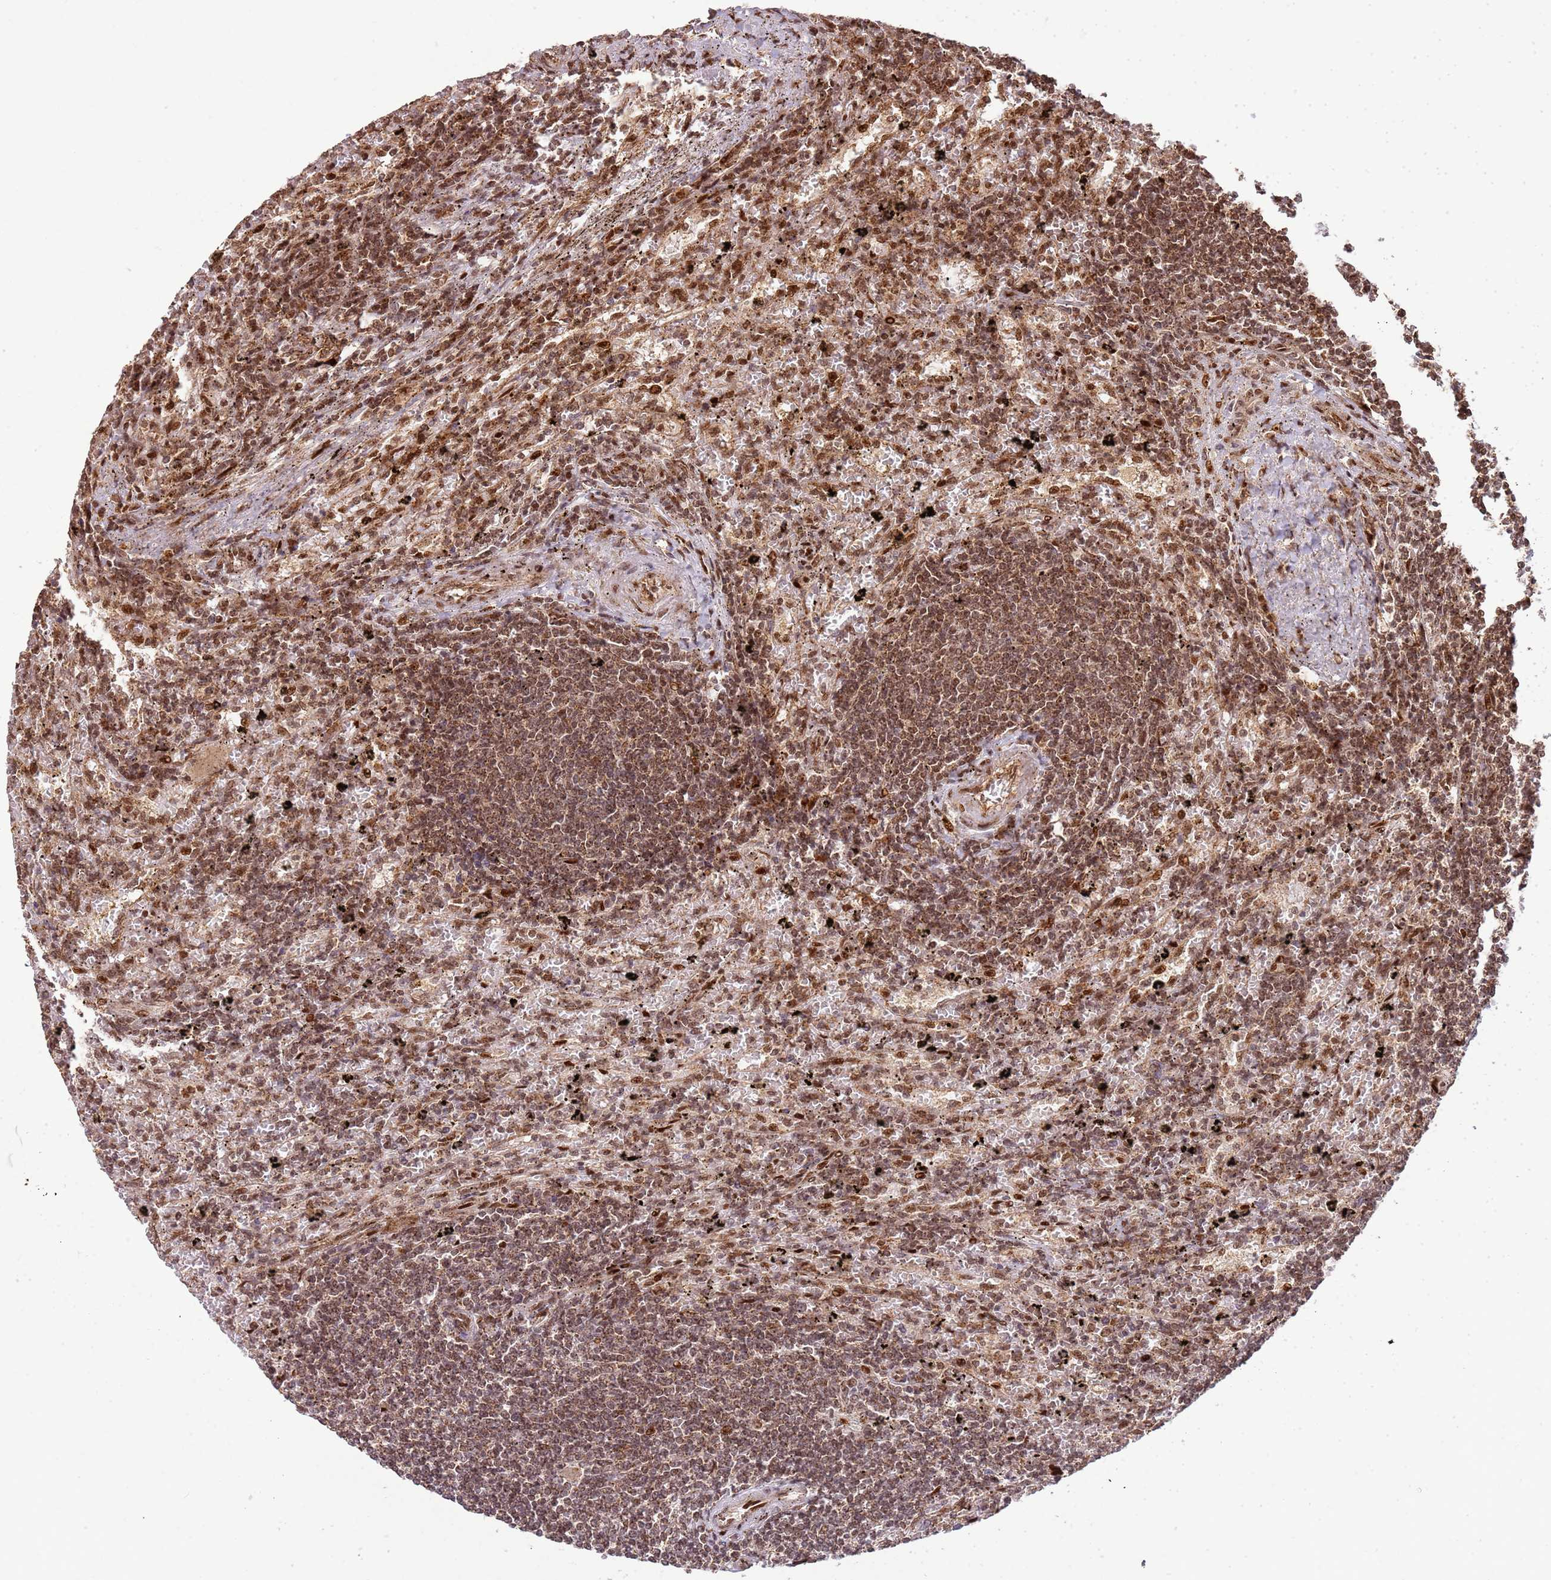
{"staining": {"intensity": "moderate", "quantity": ">75%", "location": "nuclear"}, "tissue": "lymphoma", "cell_type": "Tumor cells", "image_type": "cancer", "snomed": [{"axis": "morphology", "description": "Malignant lymphoma, non-Hodgkin's type, Low grade"}, {"axis": "topography", "description": "Spleen"}], "caption": "A high-resolution image shows IHC staining of low-grade malignant lymphoma, non-Hodgkin's type, which shows moderate nuclear positivity in approximately >75% of tumor cells. Nuclei are stained in blue.", "gene": "PEX14", "patient": {"sex": "male", "age": 76}}